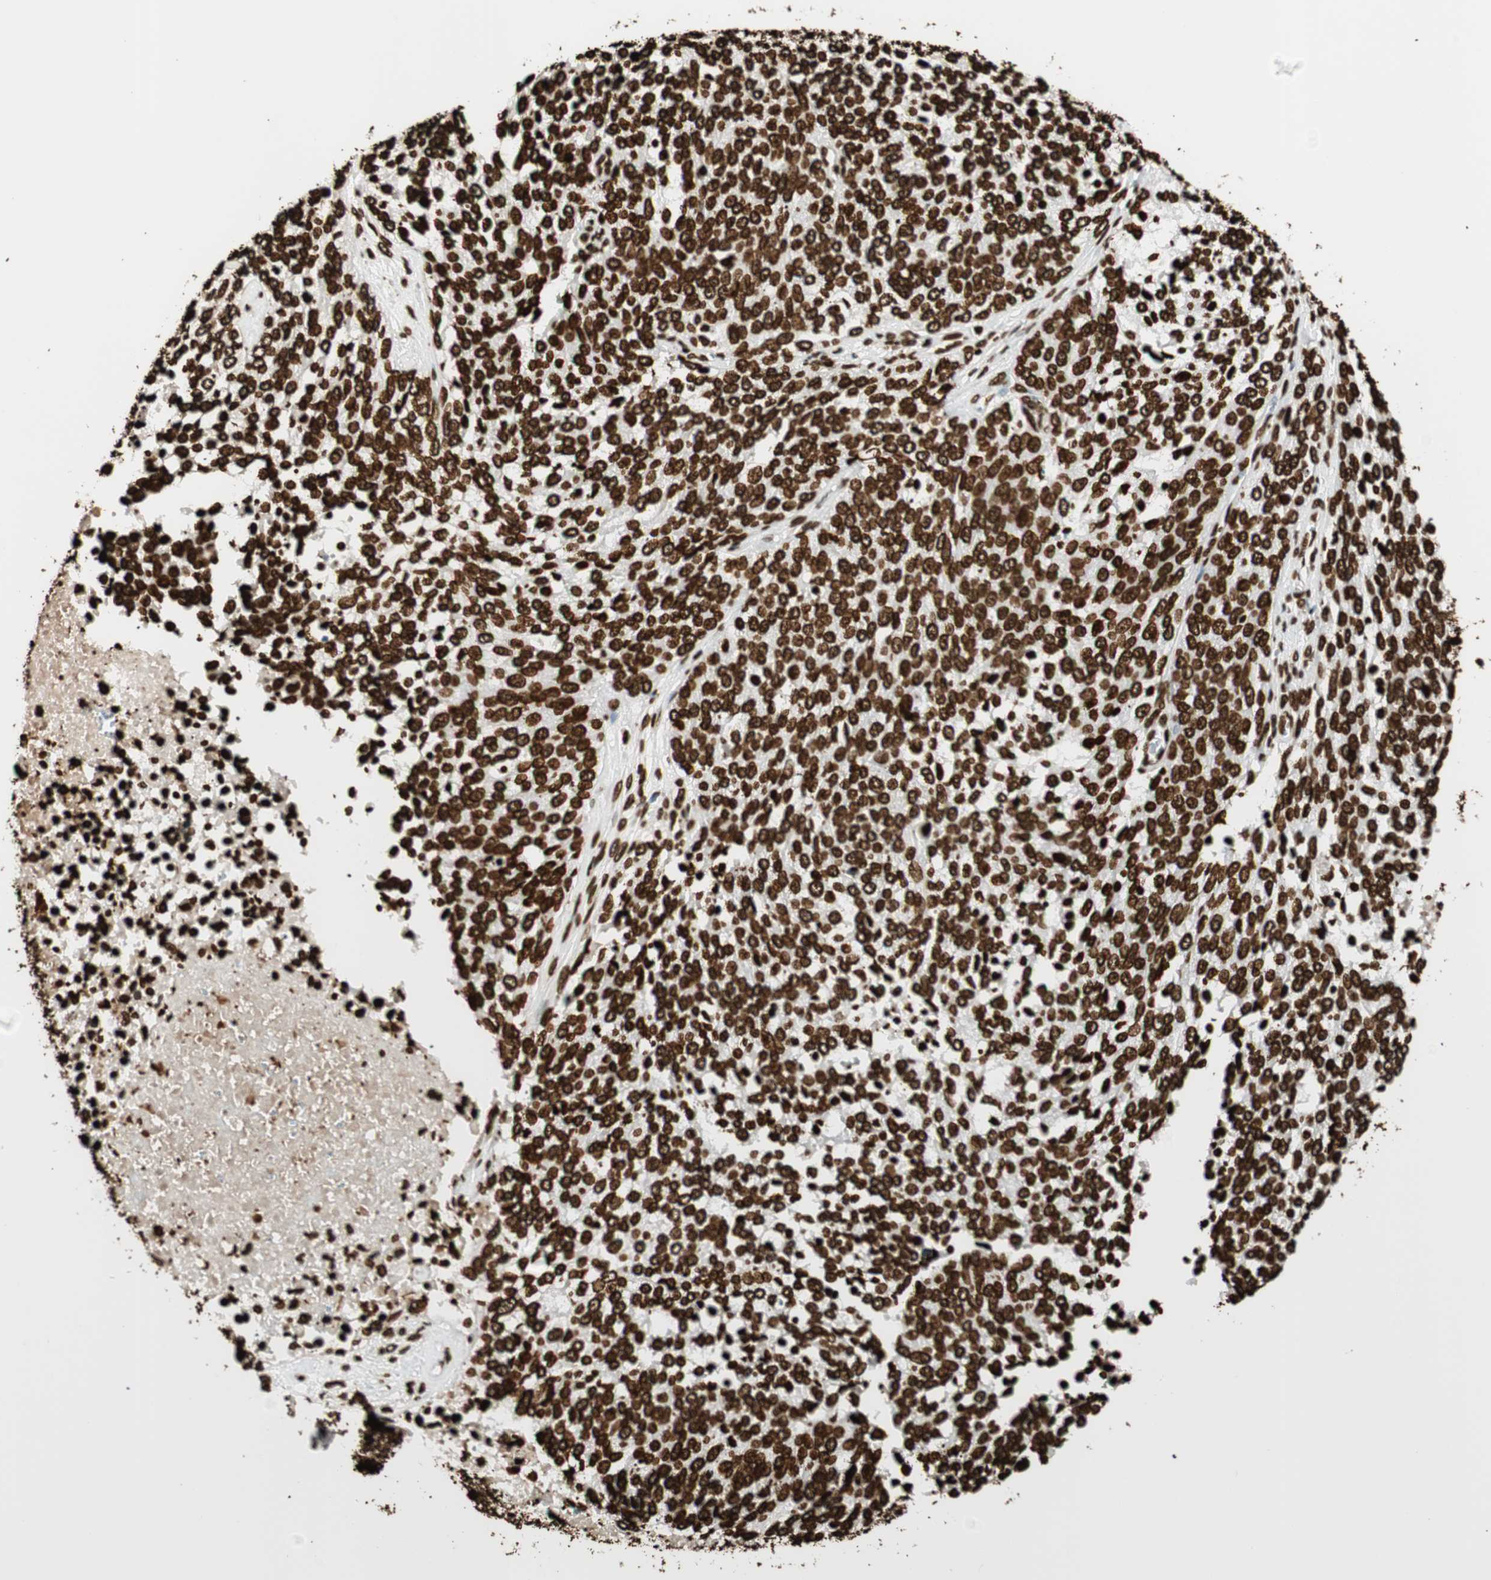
{"staining": {"intensity": "strong", "quantity": ">75%", "location": "nuclear"}, "tissue": "ovarian cancer", "cell_type": "Tumor cells", "image_type": "cancer", "snomed": [{"axis": "morphology", "description": "Cystadenocarcinoma, serous, NOS"}, {"axis": "topography", "description": "Ovary"}], "caption": "Human ovarian serous cystadenocarcinoma stained for a protein (brown) exhibits strong nuclear positive positivity in about >75% of tumor cells.", "gene": "GLI2", "patient": {"sex": "female", "age": 44}}